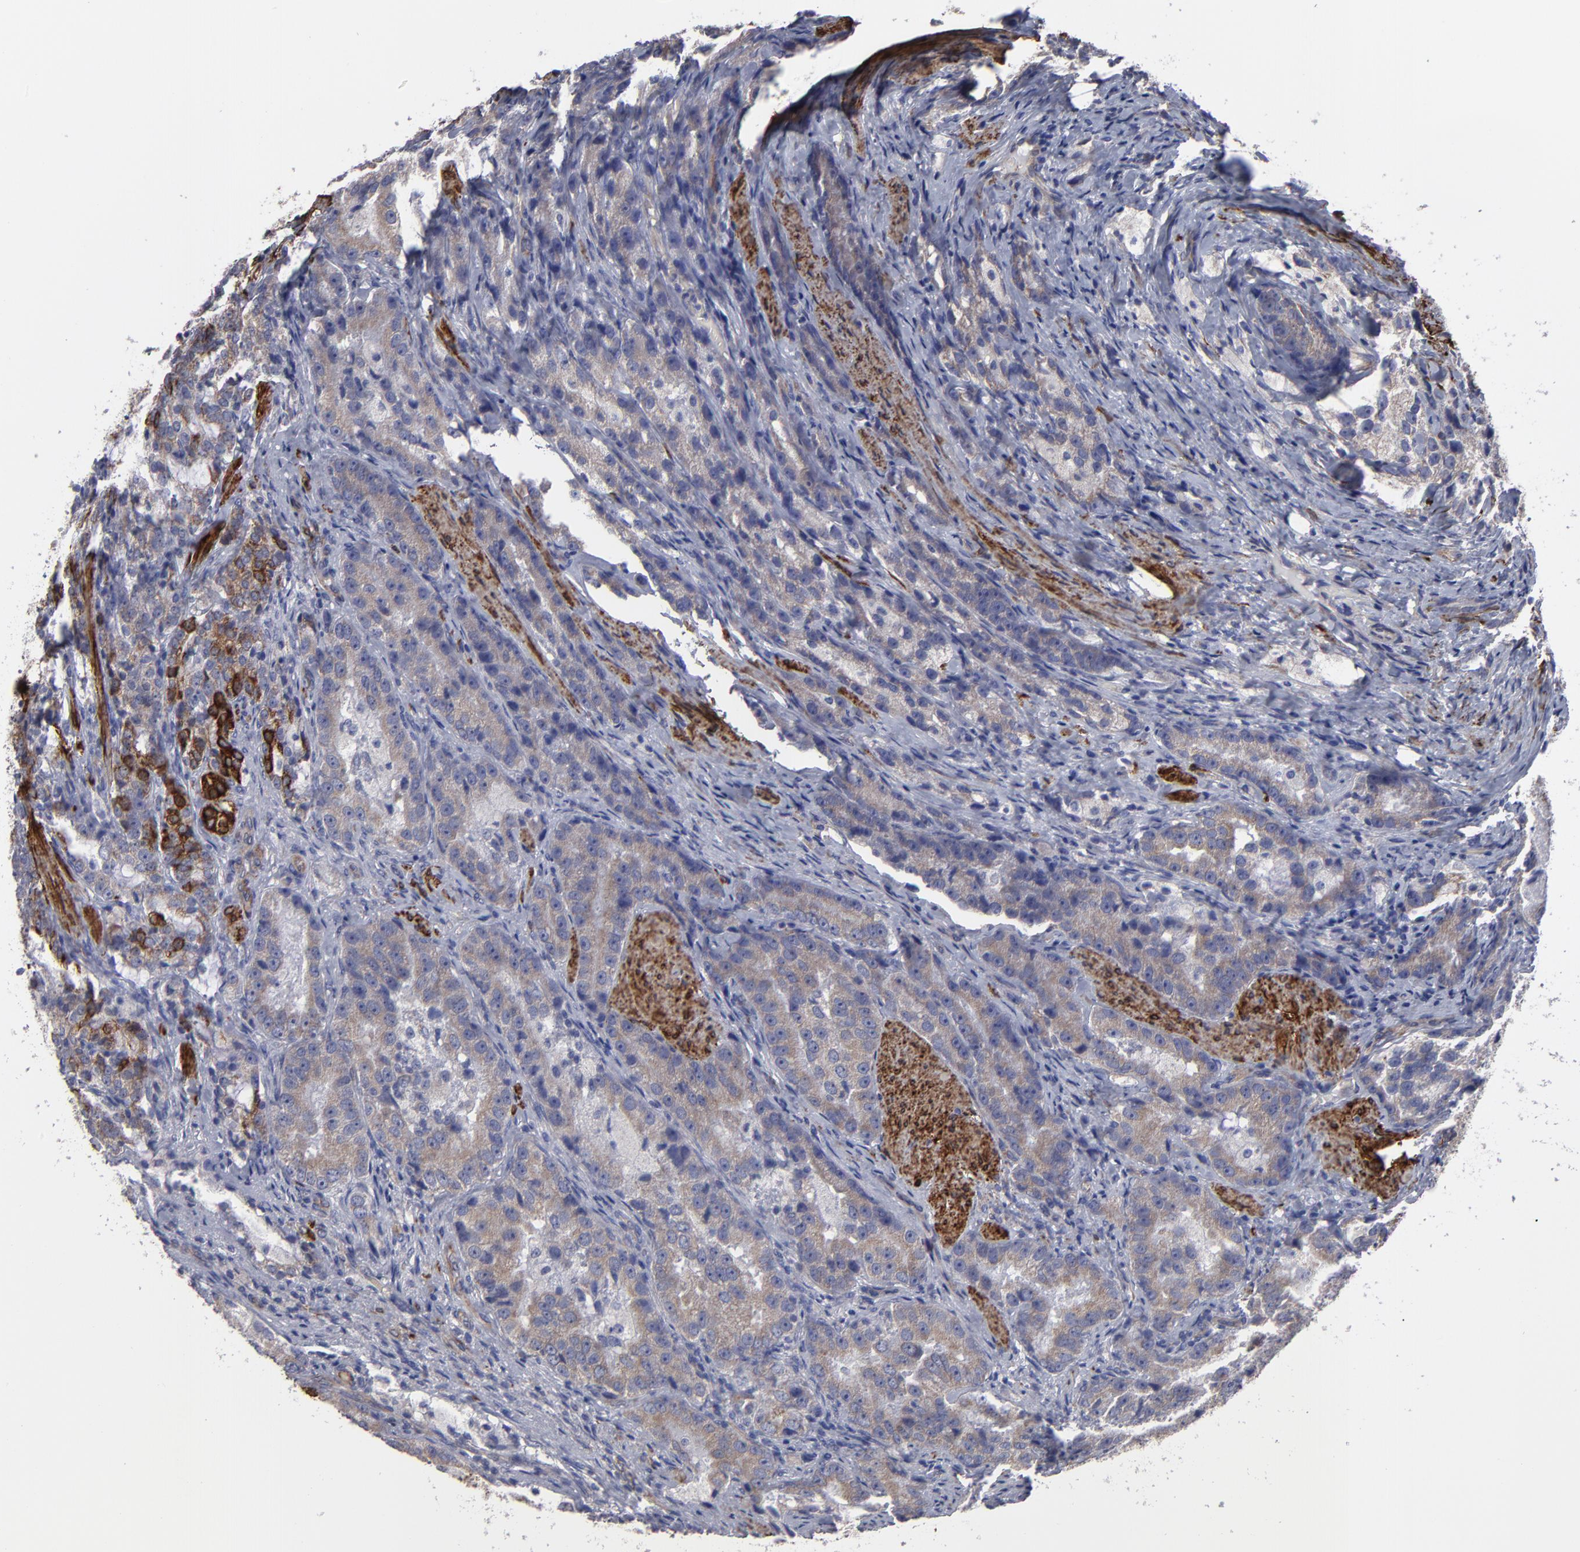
{"staining": {"intensity": "weak", "quantity": ">75%", "location": "cytoplasmic/membranous"}, "tissue": "prostate cancer", "cell_type": "Tumor cells", "image_type": "cancer", "snomed": [{"axis": "morphology", "description": "Adenocarcinoma, High grade"}, {"axis": "topography", "description": "Prostate"}], "caption": "Prostate cancer was stained to show a protein in brown. There is low levels of weak cytoplasmic/membranous staining in approximately >75% of tumor cells. (DAB (3,3'-diaminobenzidine) IHC, brown staining for protein, blue staining for nuclei).", "gene": "SLMAP", "patient": {"sex": "male", "age": 63}}